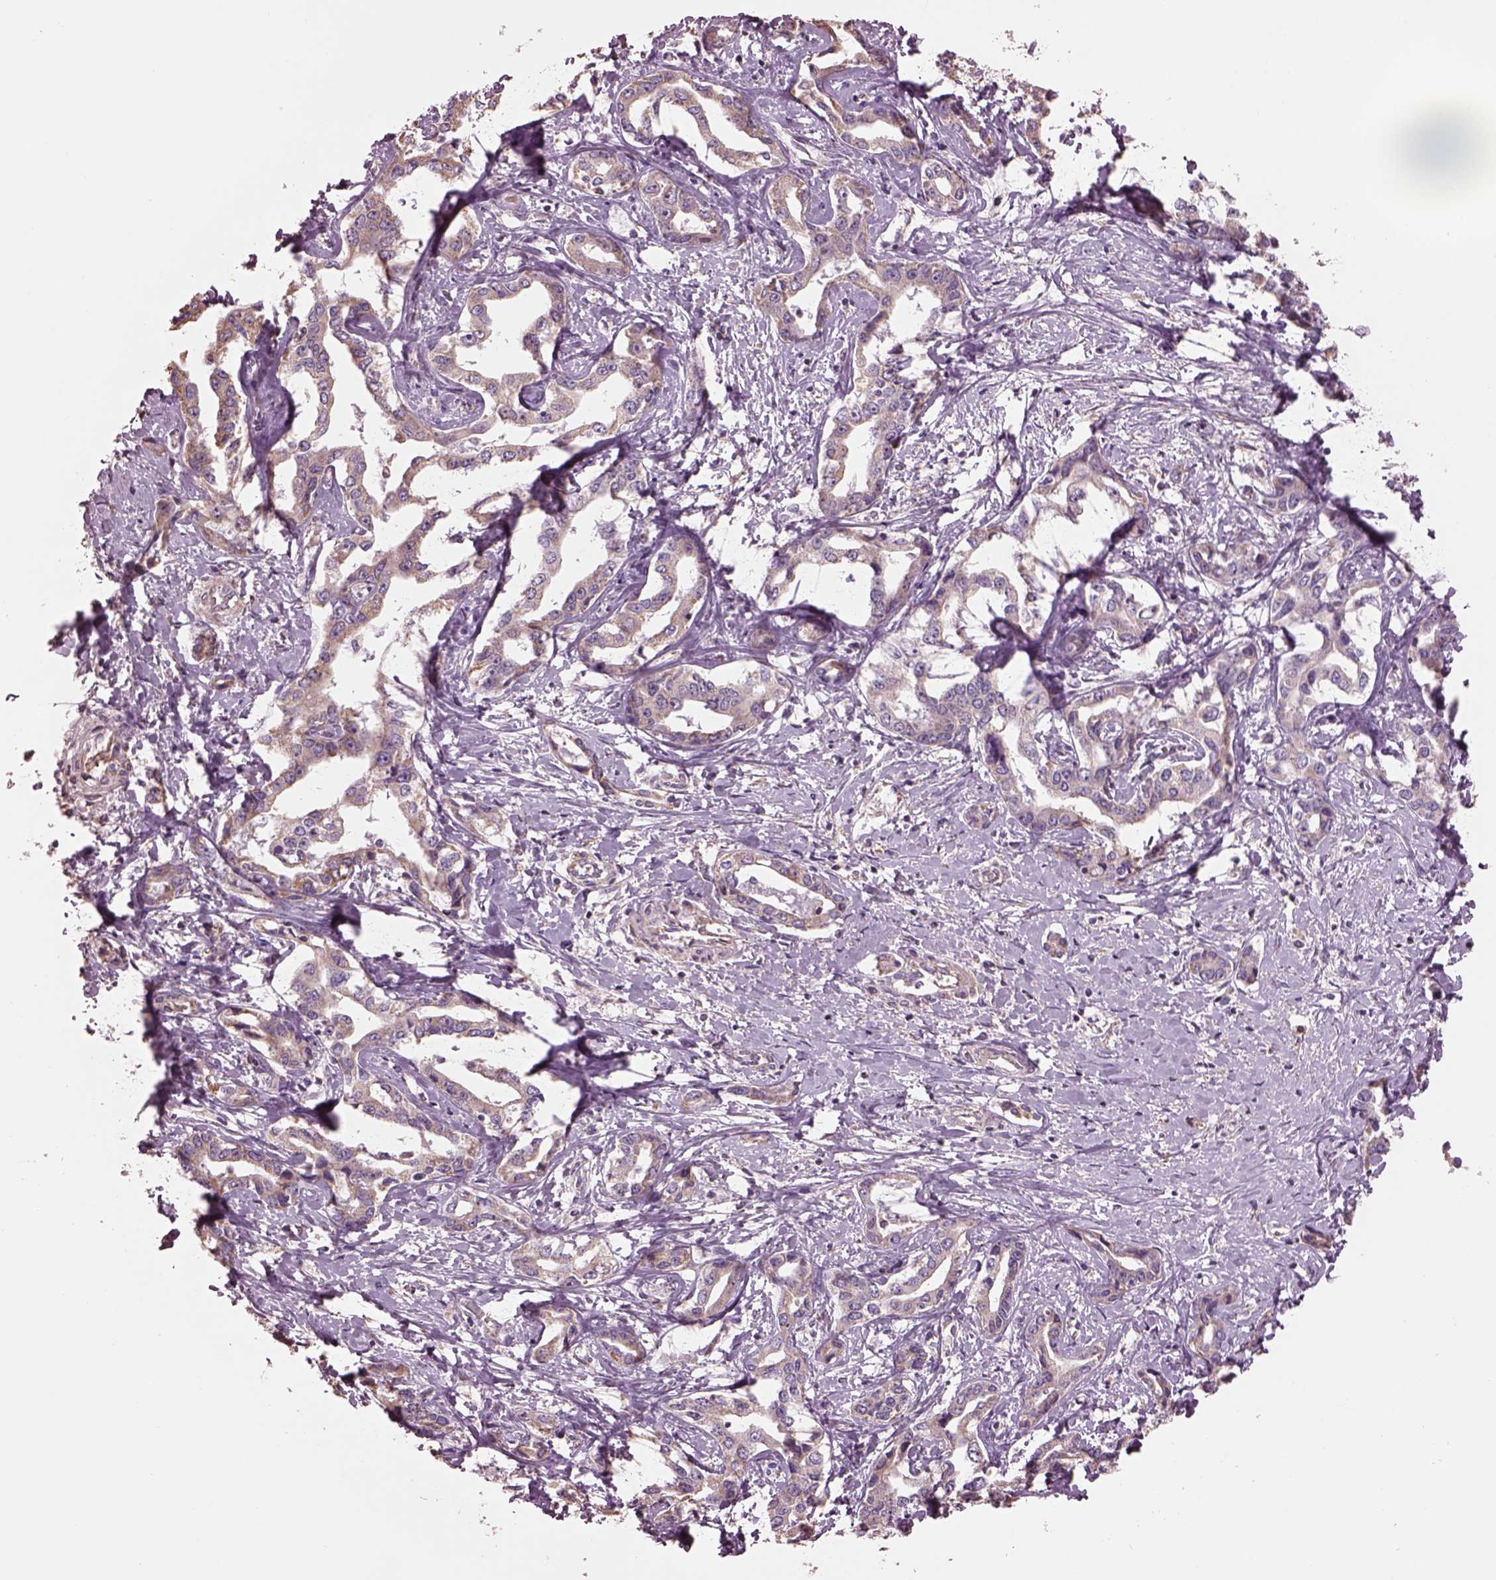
{"staining": {"intensity": "weak", "quantity": ">75%", "location": "cytoplasmic/membranous"}, "tissue": "liver cancer", "cell_type": "Tumor cells", "image_type": "cancer", "snomed": [{"axis": "morphology", "description": "Cholangiocarcinoma"}, {"axis": "topography", "description": "Liver"}], "caption": "DAB immunohistochemical staining of liver cancer (cholangiocarcinoma) reveals weak cytoplasmic/membranous protein staining in about >75% of tumor cells.", "gene": "SPATA7", "patient": {"sex": "male", "age": 59}}